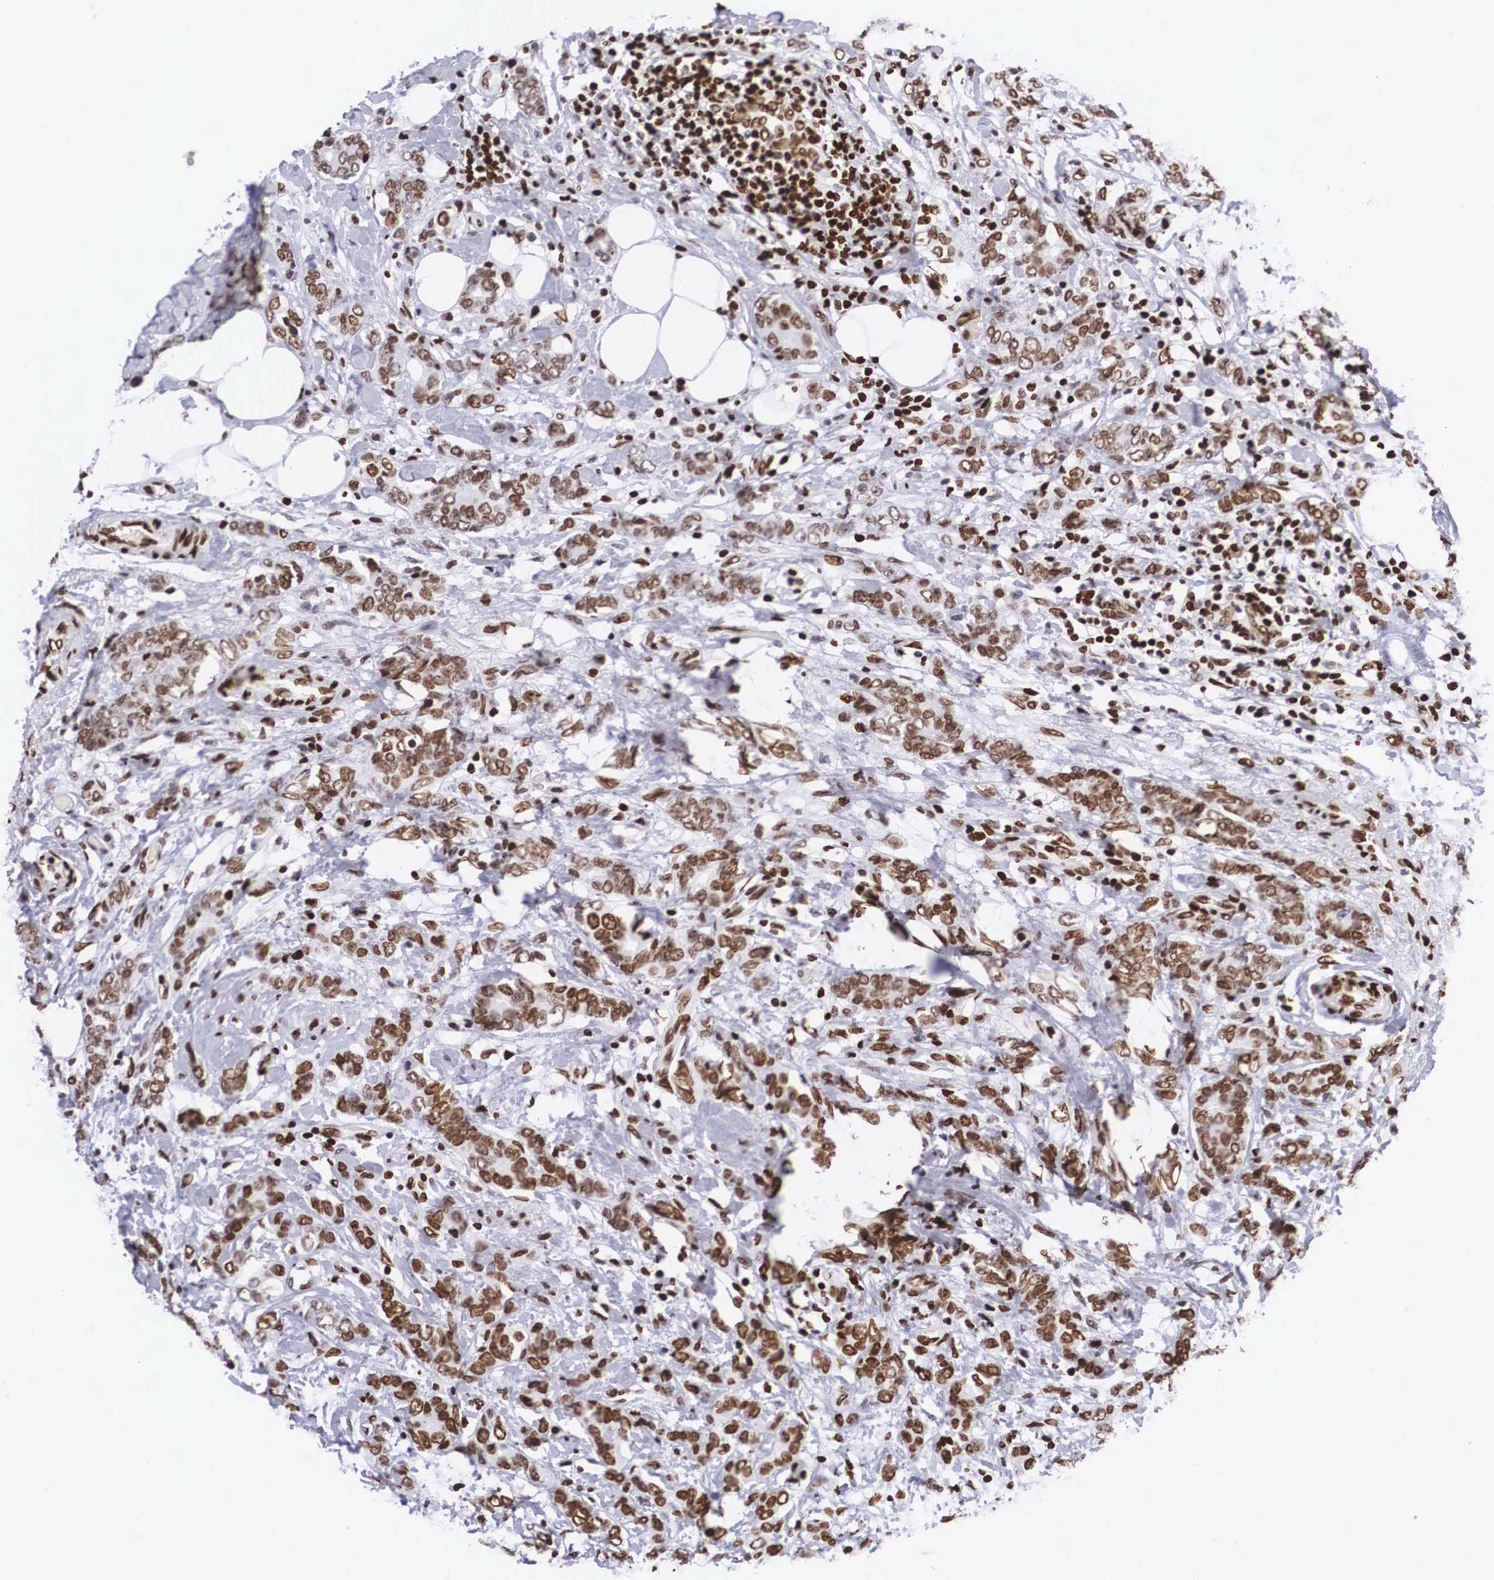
{"staining": {"intensity": "strong", "quantity": ">75%", "location": "nuclear"}, "tissue": "breast cancer", "cell_type": "Tumor cells", "image_type": "cancer", "snomed": [{"axis": "morphology", "description": "Duct carcinoma"}, {"axis": "topography", "description": "Breast"}], "caption": "Strong nuclear expression is present in approximately >75% of tumor cells in infiltrating ductal carcinoma (breast).", "gene": "MECP2", "patient": {"sex": "female", "age": 53}}